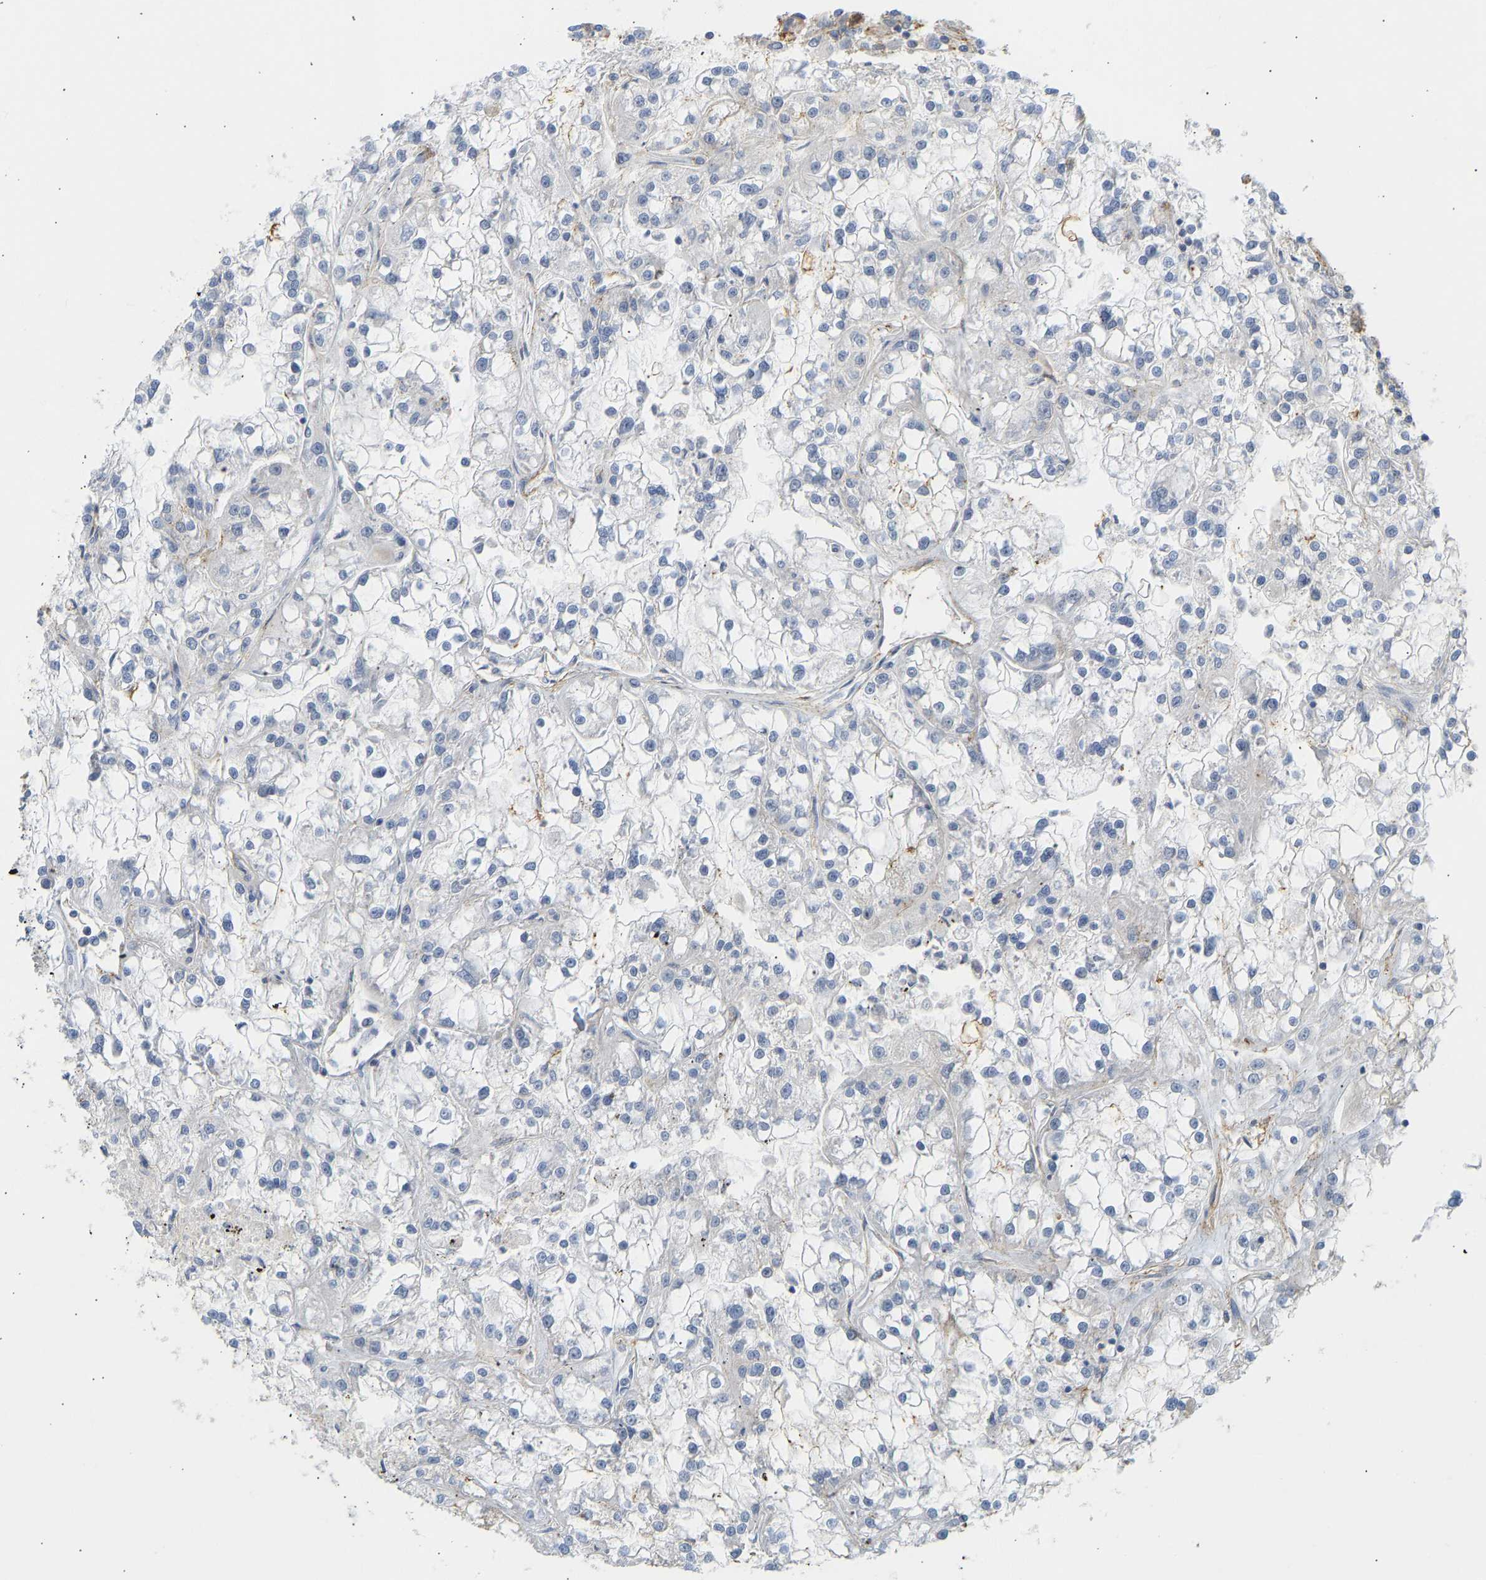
{"staining": {"intensity": "negative", "quantity": "none", "location": "none"}, "tissue": "renal cancer", "cell_type": "Tumor cells", "image_type": "cancer", "snomed": [{"axis": "morphology", "description": "Adenocarcinoma, NOS"}, {"axis": "topography", "description": "Kidney"}], "caption": "High power microscopy histopathology image of an immunohistochemistry photomicrograph of renal cancer (adenocarcinoma), revealing no significant staining in tumor cells.", "gene": "BVES", "patient": {"sex": "female", "age": 52}}